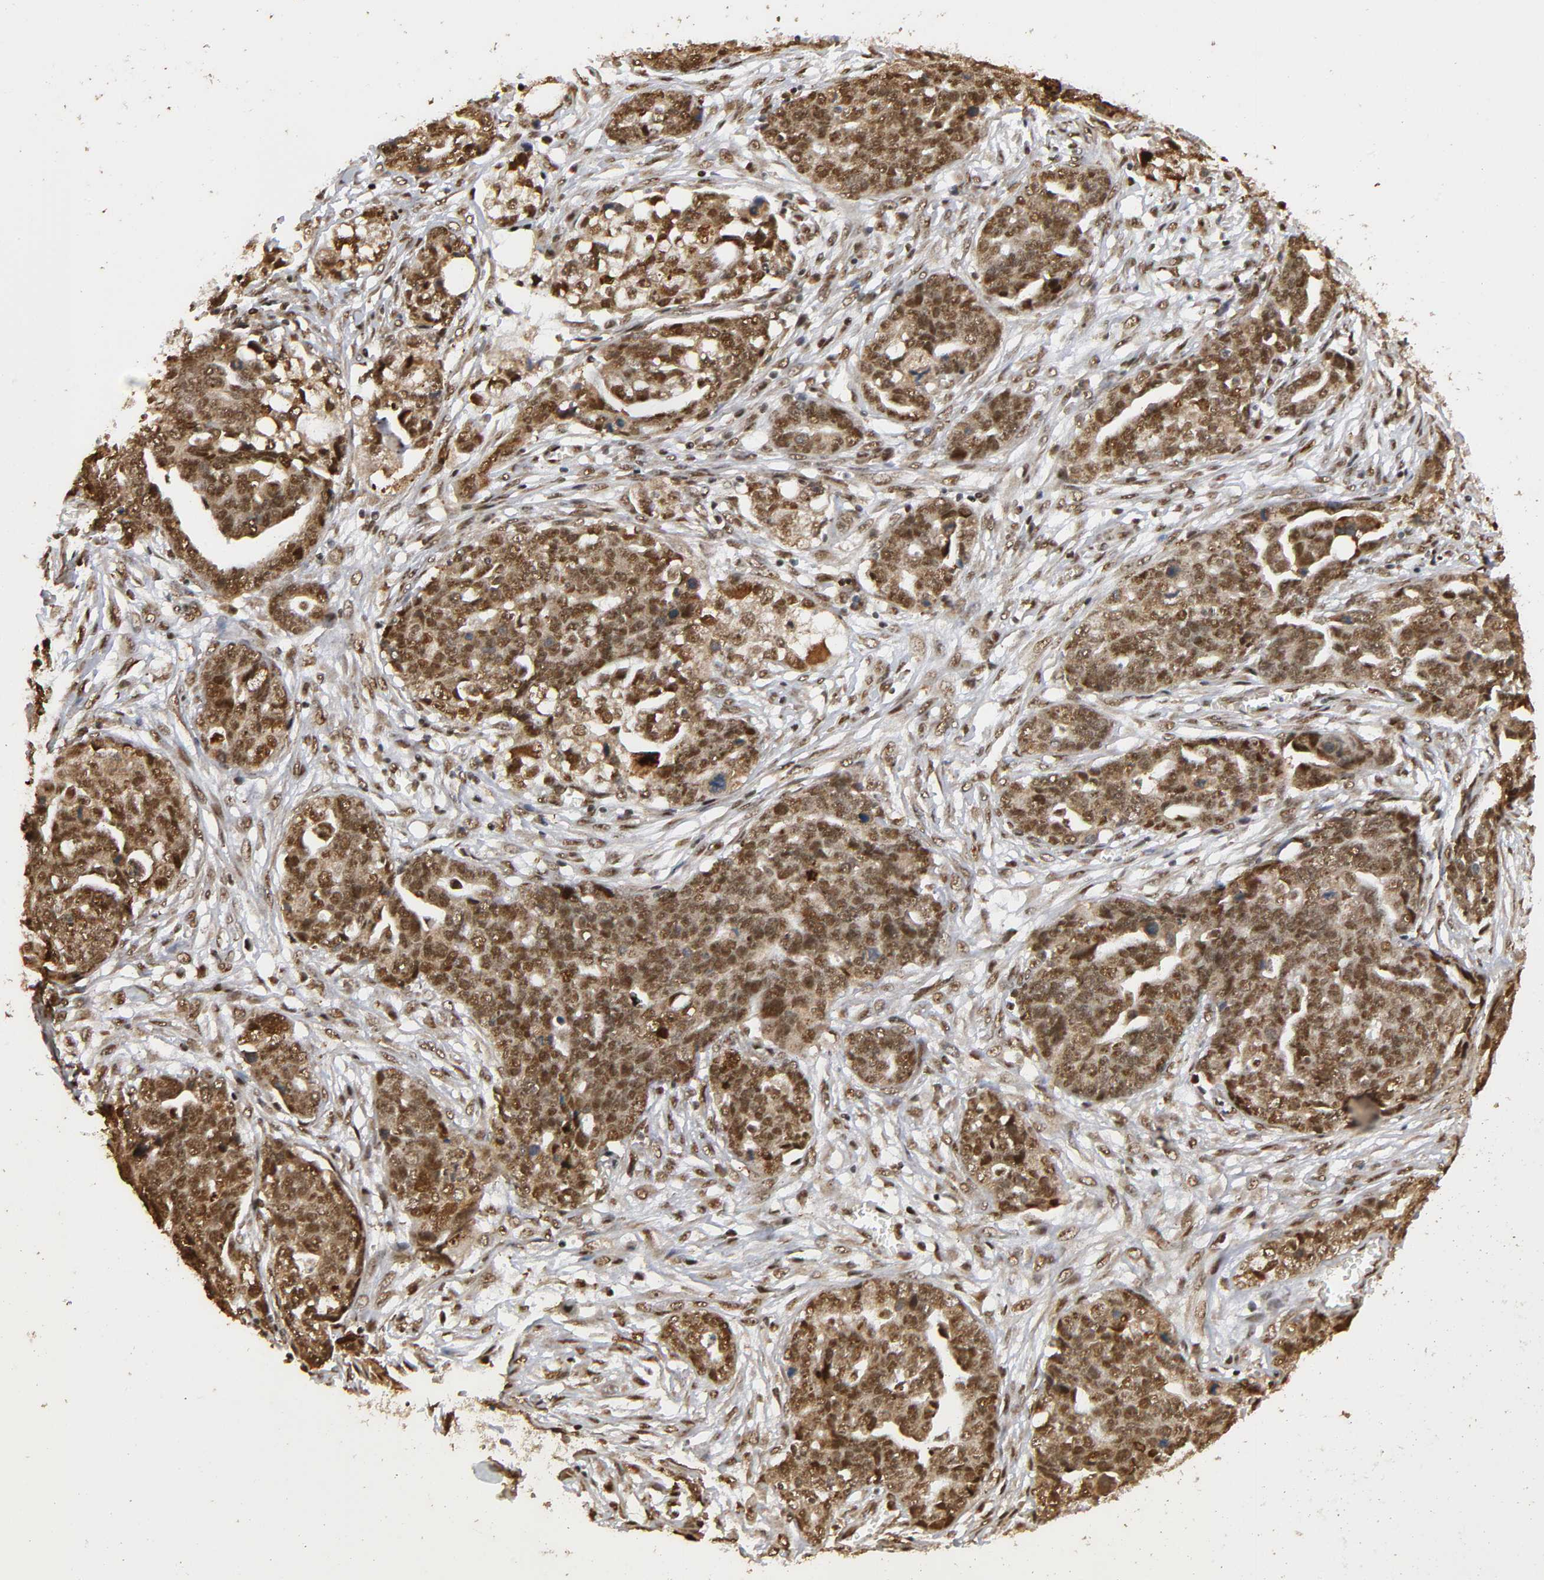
{"staining": {"intensity": "strong", "quantity": ">75%", "location": "cytoplasmic/membranous,nuclear"}, "tissue": "ovarian cancer", "cell_type": "Tumor cells", "image_type": "cancer", "snomed": [{"axis": "morphology", "description": "Normal tissue, NOS"}, {"axis": "morphology", "description": "Cystadenocarcinoma, serous, NOS"}, {"axis": "topography", "description": "Fallopian tube"}, {"axis": "topography", "description": "Ovary"}], "caption": "Immunohistochemistry (IHC) photomicrograph of neoplastic tissue: human serous cystadenocarcinoma (ovarian) stained using IHC displays high levels of strong protein expression localized specifically in the cytoplasmic/membranous and nuclear of tumor cells, appearing as a cytoplasmic/membranous and nuclear brown color.", "gene": "RNF122", "patient": {"sex": "female", "age": 56}}